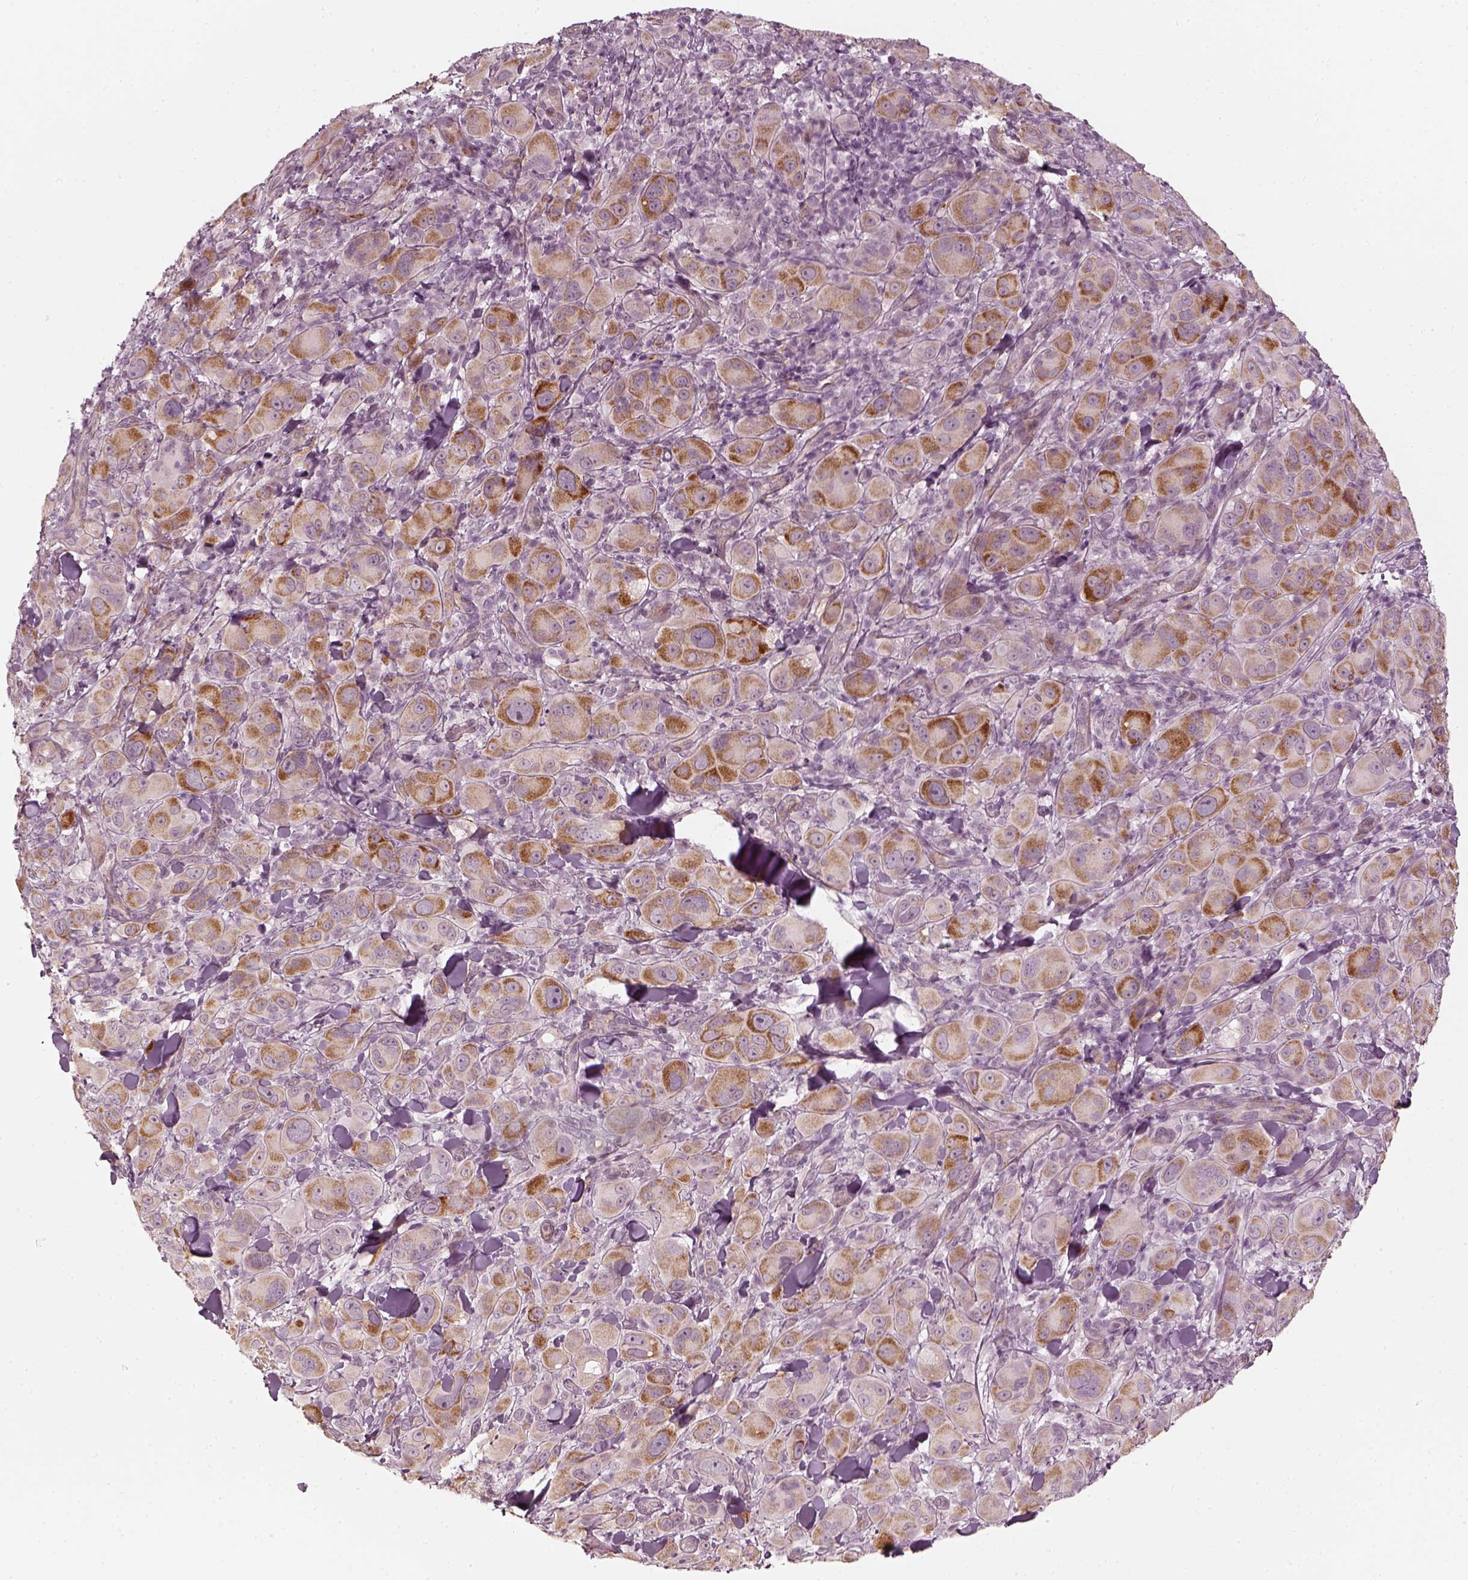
{"staining": {"intensity": "moderate", "quantity": ">75%", "location": "cytoplasmic/membranous"}, "tissue": "melanoma", "cell_type": "Tumor cells", "image_type": "cancer", "snomed": [{"axis": "morphology", "description": "Malignant melanoma, NOS"}, {"axis": "topography", "description": "Skin"}], "caption": "A medium amount of moderate cytoplasmic/membranous expression is present in approximately >75% of tumor cells in malignant melanoma tissue.", "gene": "LAMB2", "patient": {"sex": "female", "age": 87}}